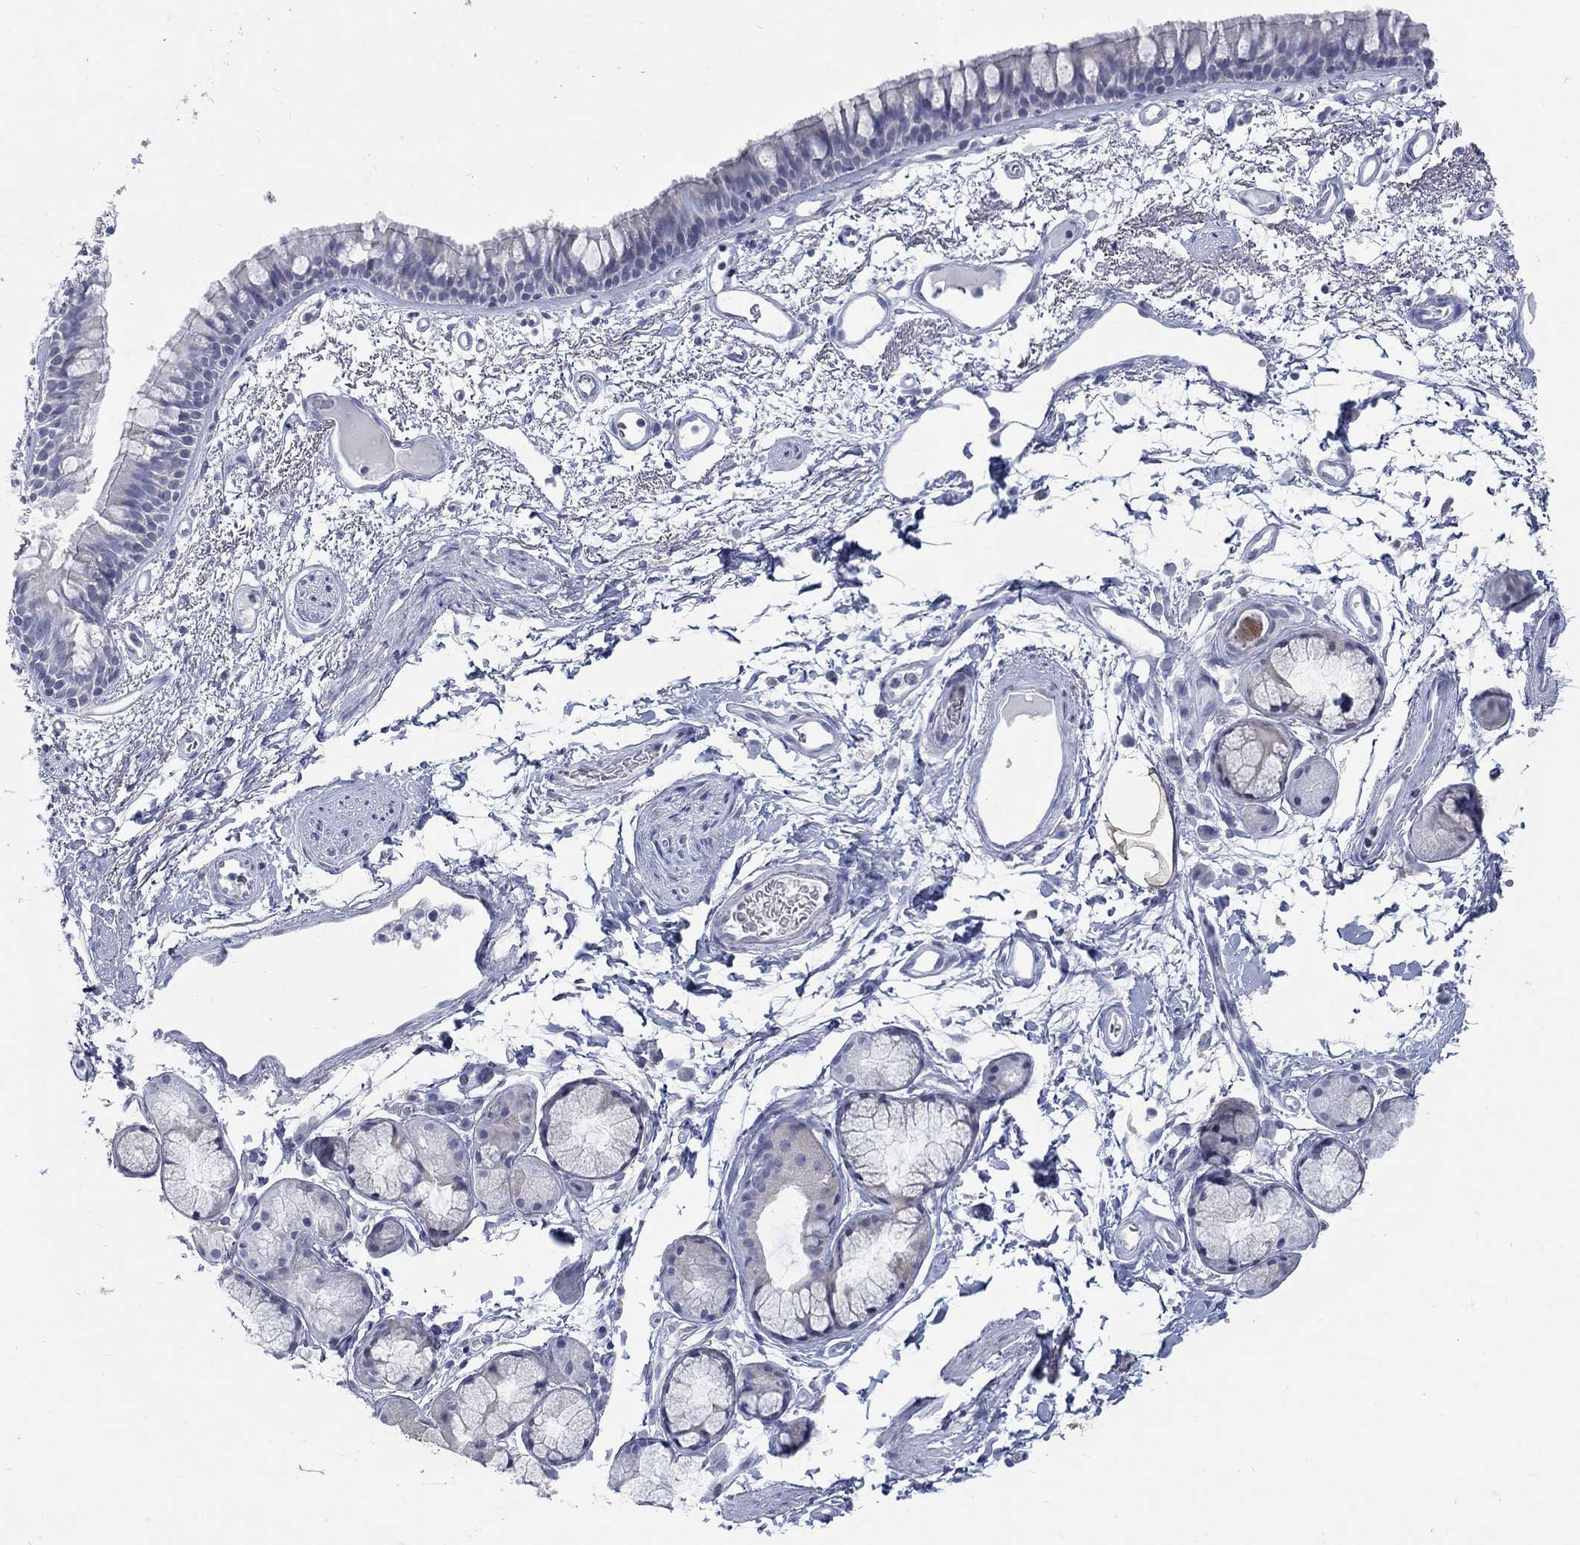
{"staining": {"intensity": "negative", "quantity": "none", "location": "none"}, "tissue": "bronchus", "cell_type": "Respiratory epithelial cells", "image_type": "normal", "snomed": [{"axis": "morphology", "description": "Normal tissue, NOS"}, {"axis": "topography", "description": "Cartilage tissue"}, {"axis": "topography", "description": "Bronchus"}], "caption": "Immunohistochemistry (IHC) photomicrograph of benign bronchus stained for a protein (brown), which shows no staining in respiratory epithelial cells.", "gene": "RFTN2", "patient": {"sex": "male", "age": 66}}